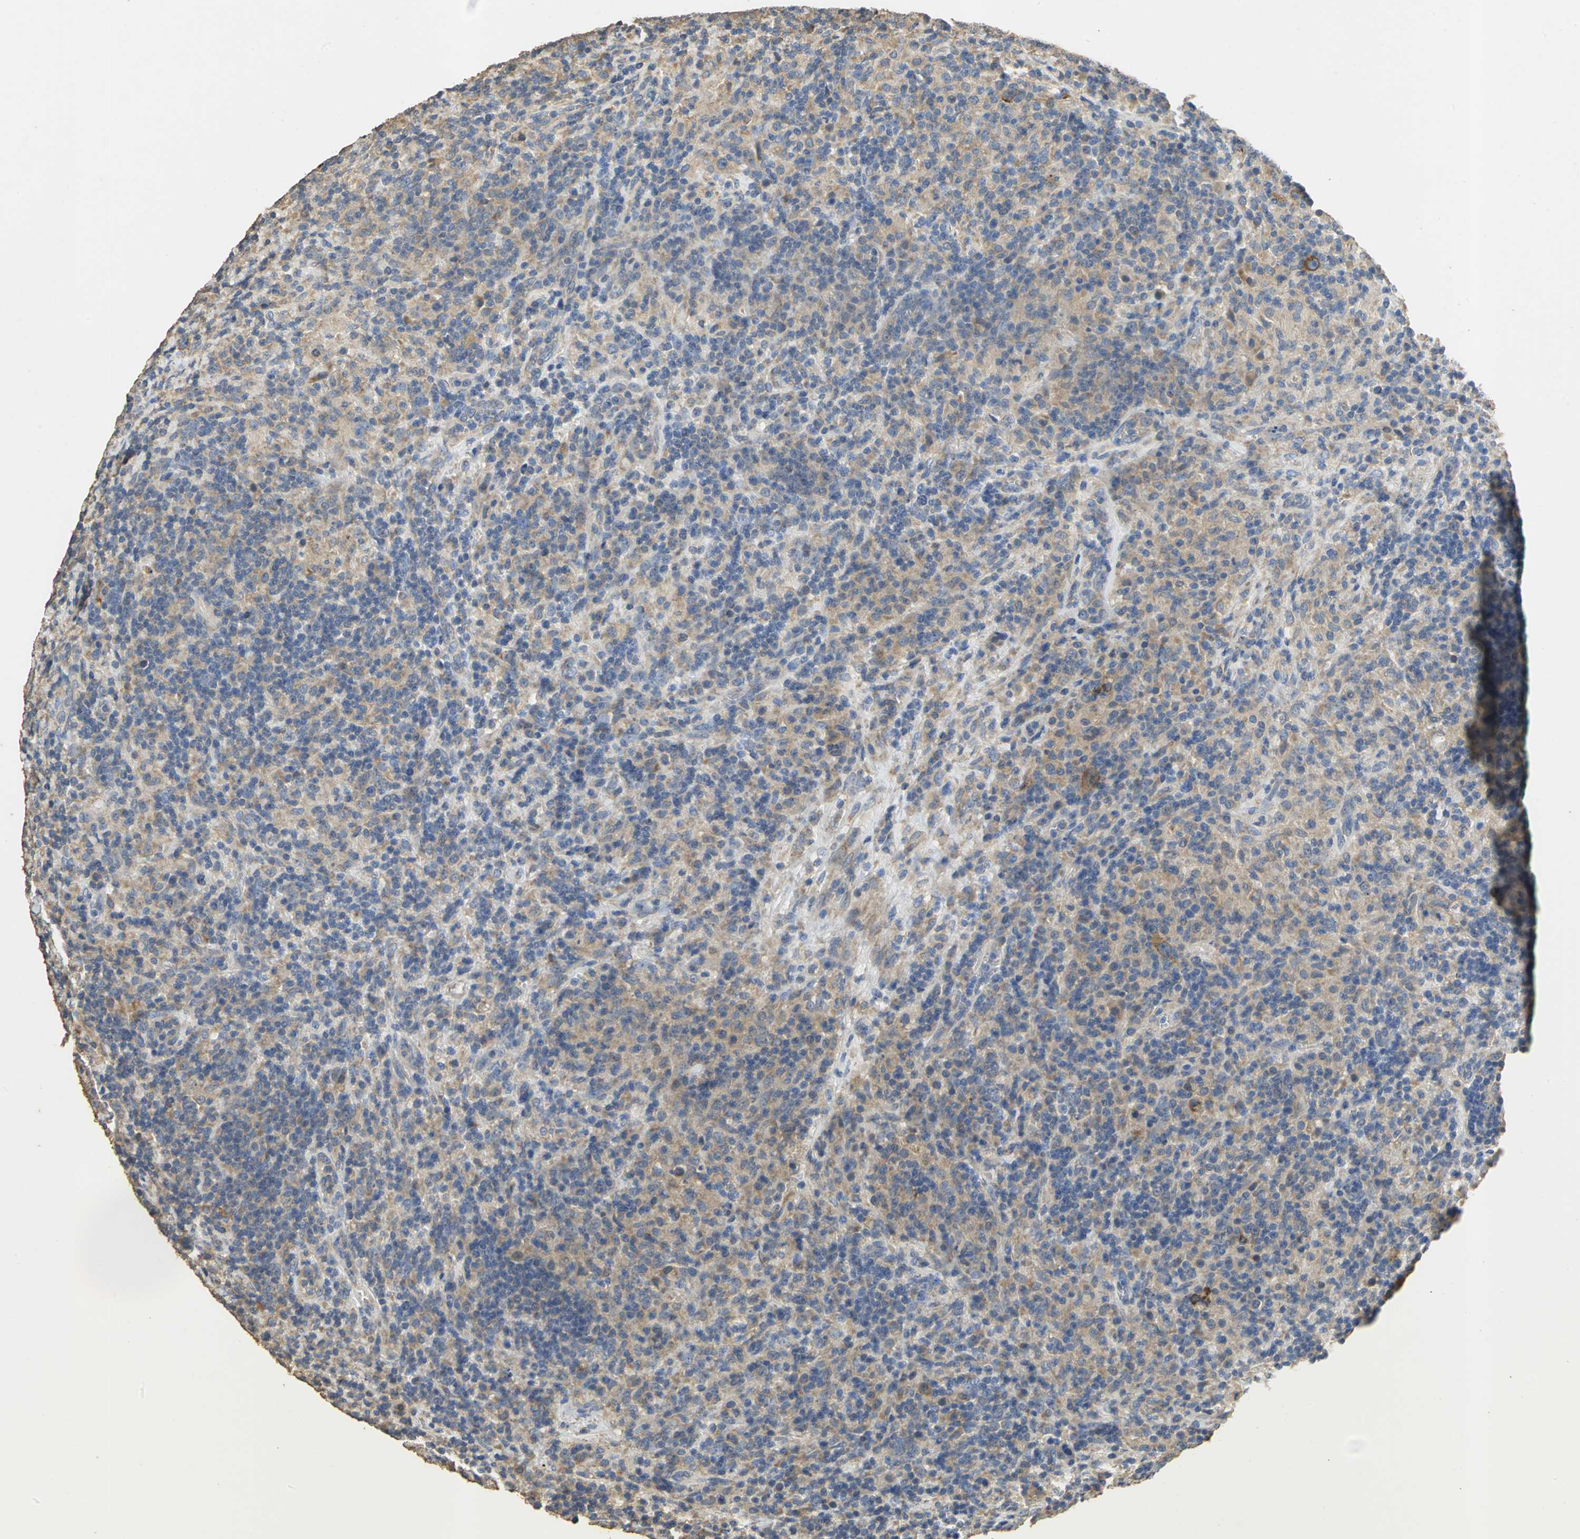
{"staining": {"intensity": "moderate", "quantity": "25%-75%", "location": "cytoplasmic/membranous"}, "tissue": "lymphoma", "cell_type": "Tumor cells", "image_type": "cancer", "snomed": [{"axis": "morphology", "description": "Hodgkin's disease, NOS"}, {"axis": "topography", "description": "Lymph node"}], "caption": "Human lymphoma stained with a brown dye shows moderate cytoplasmic/membranous positive positivity in approximately 25%-75% of tumor cells.", "gene": "ACSL4", "patient": {"sex": "male", "age": 70}}